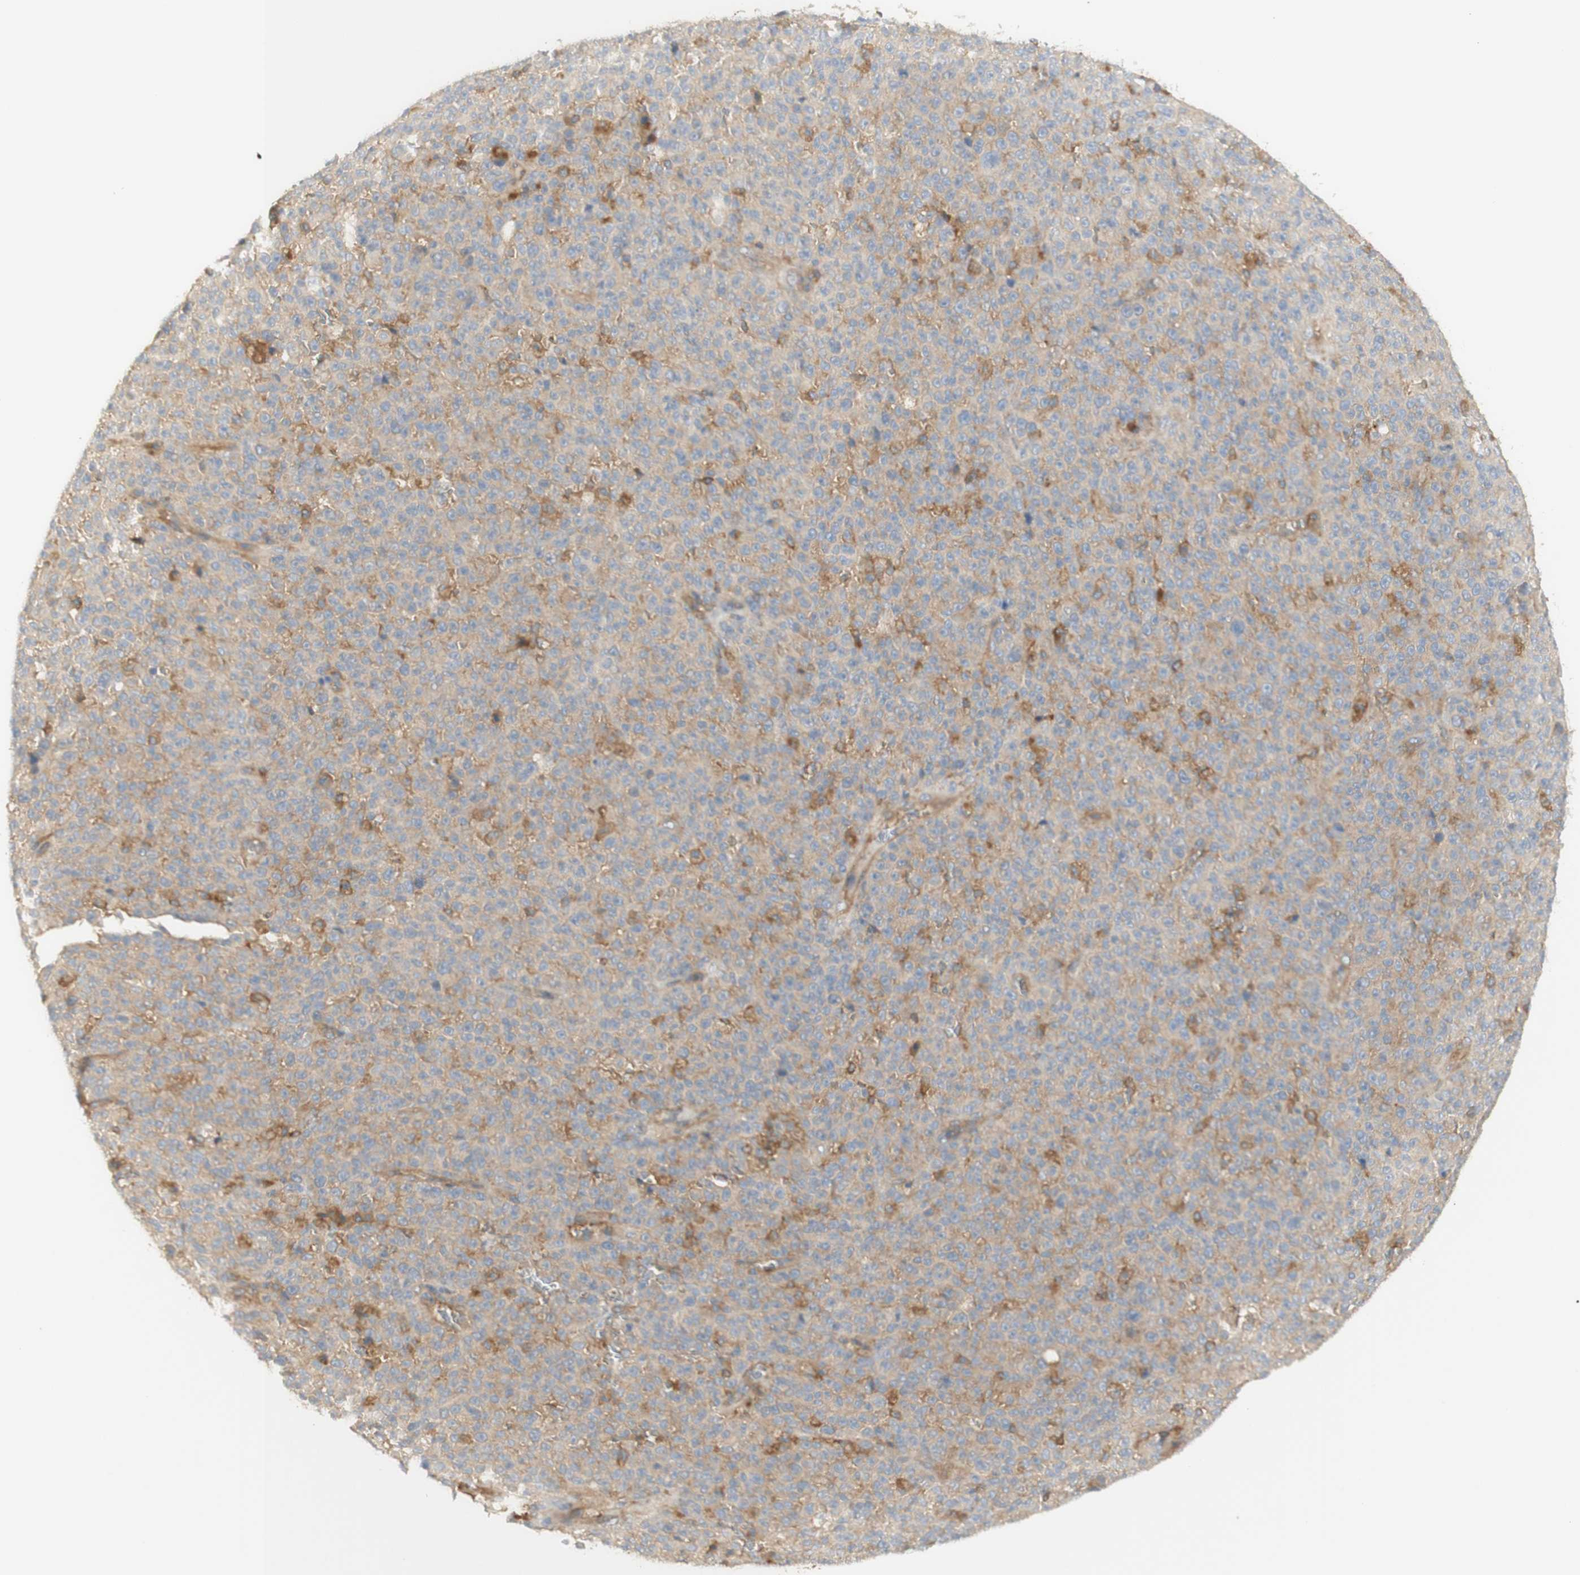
{"staining": {"intensity": "weak", "quantity": ">75%", "location": "cytoplasmic/membranous"}, "tissue": "melanoma", "cell_type": "Tumor cells", "image_type": "cancer", "snomed": [{"axis": "morphology", "description": "Malignant melanoma, NOS"}, {"axis": "topography", "description": "Skin"}], "caption": "Immunohistochemistry (IHC) of human melanoma exhibits low levels of weak cytoplasmic/membranous expression in about >75% of tumor cells. (Stains: DAB (3,3'-diaminobenzidine) in brown, nuclei in blue, Microscopy: brightfield microscopy at high magnification).", "gene": "IKBKG", "patient": {"sex": "female", "age": 82}}